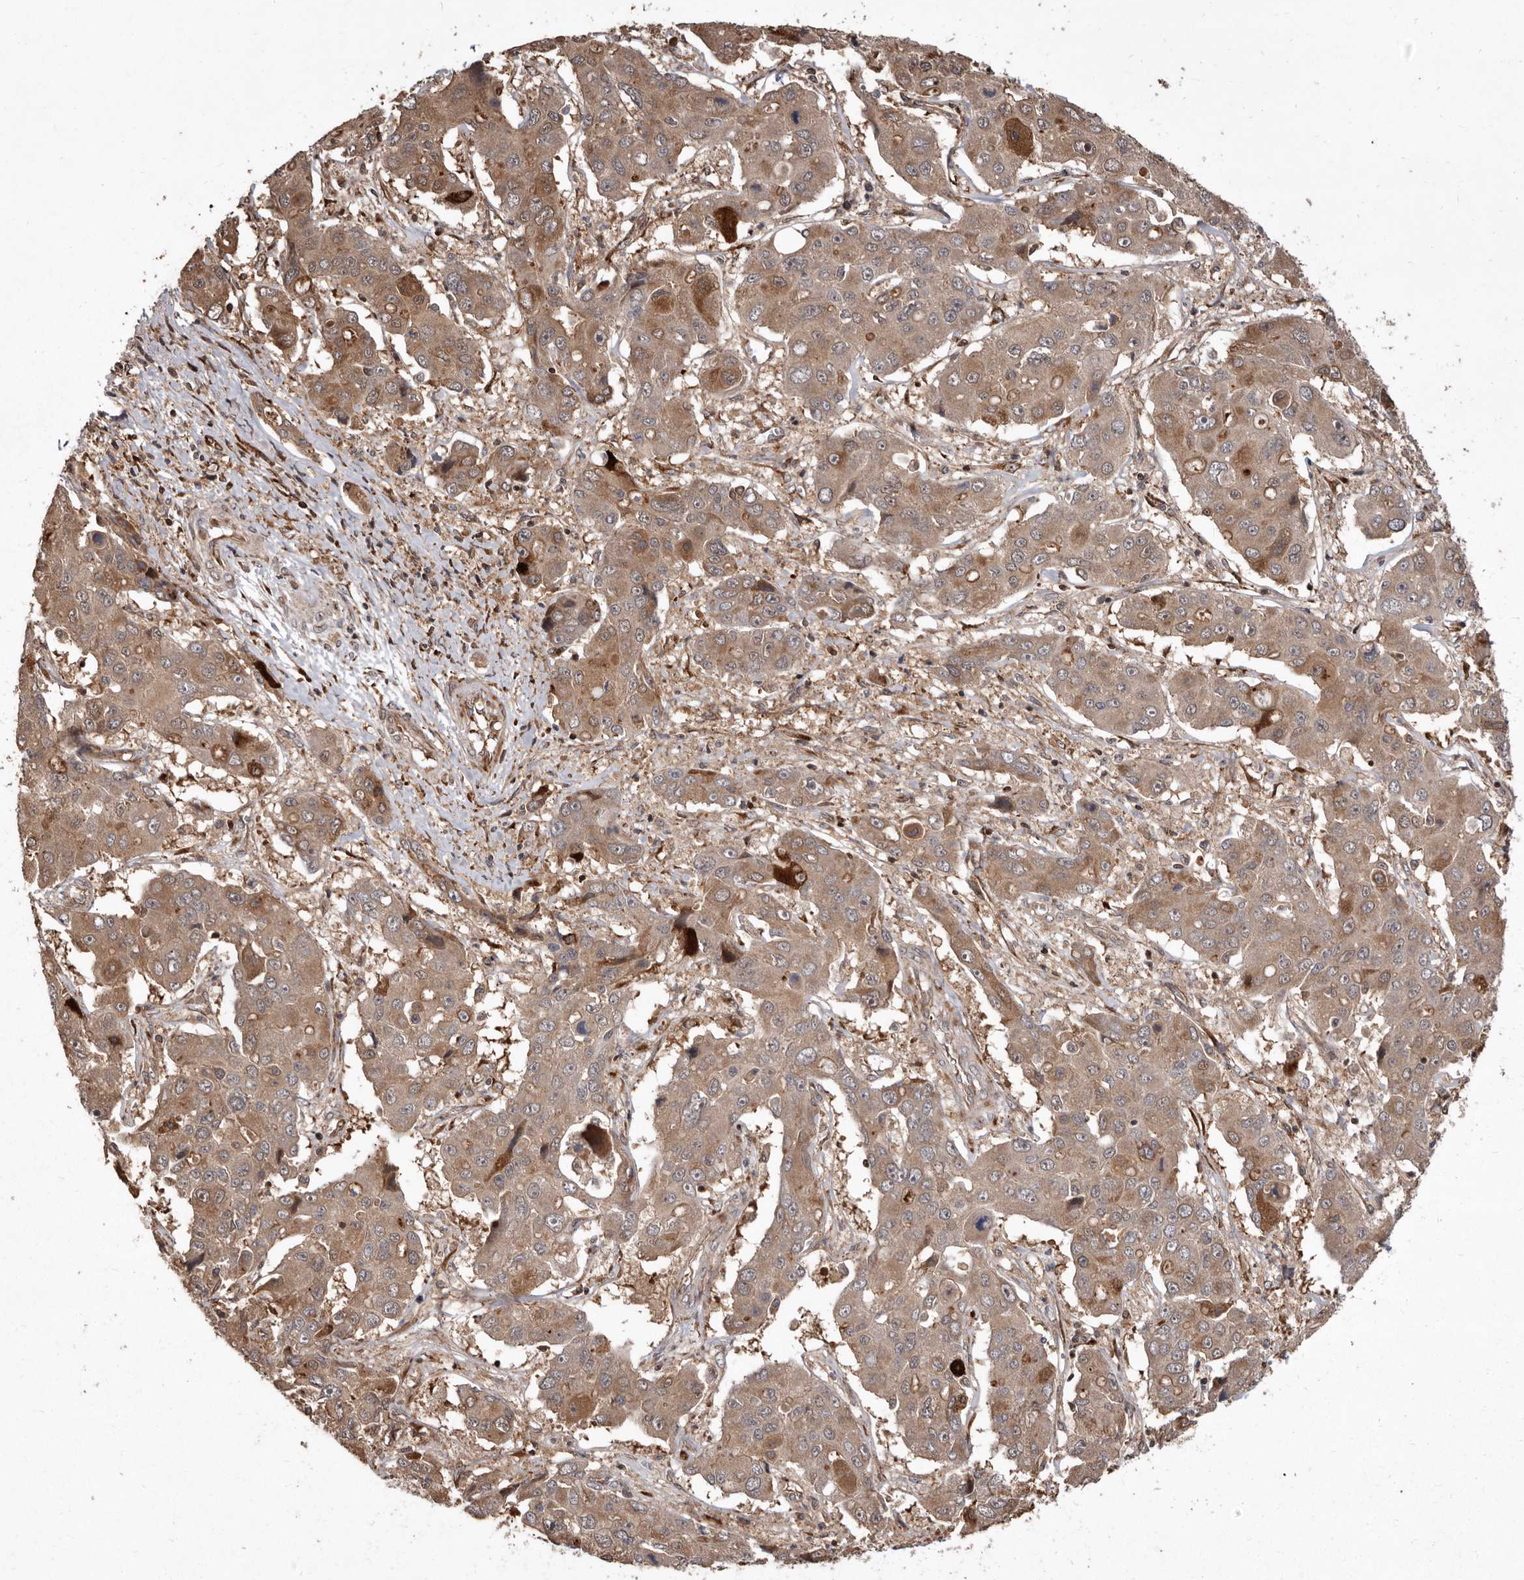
{"staining": {"intensity": "moderate", "quantity": ">75%", "location": "cytoplasmic/membranous"}, "tissue": "liver cancer", "cell_type": "Tumor cells", "image_type": "cancer", "snomed": [{"axis": "morphology", "description": "Cholangiocarcinoma"}, {"axis": "topography", "description": "Liver"}], "caption": "A brown stain highlights moderate cytoplasmic/membranous staining of a protein in liver cancer (cholangiocarcinoma) tumor cells.", "gene": "FLAD1", "patient": {"sex": "male", "age": 67}}